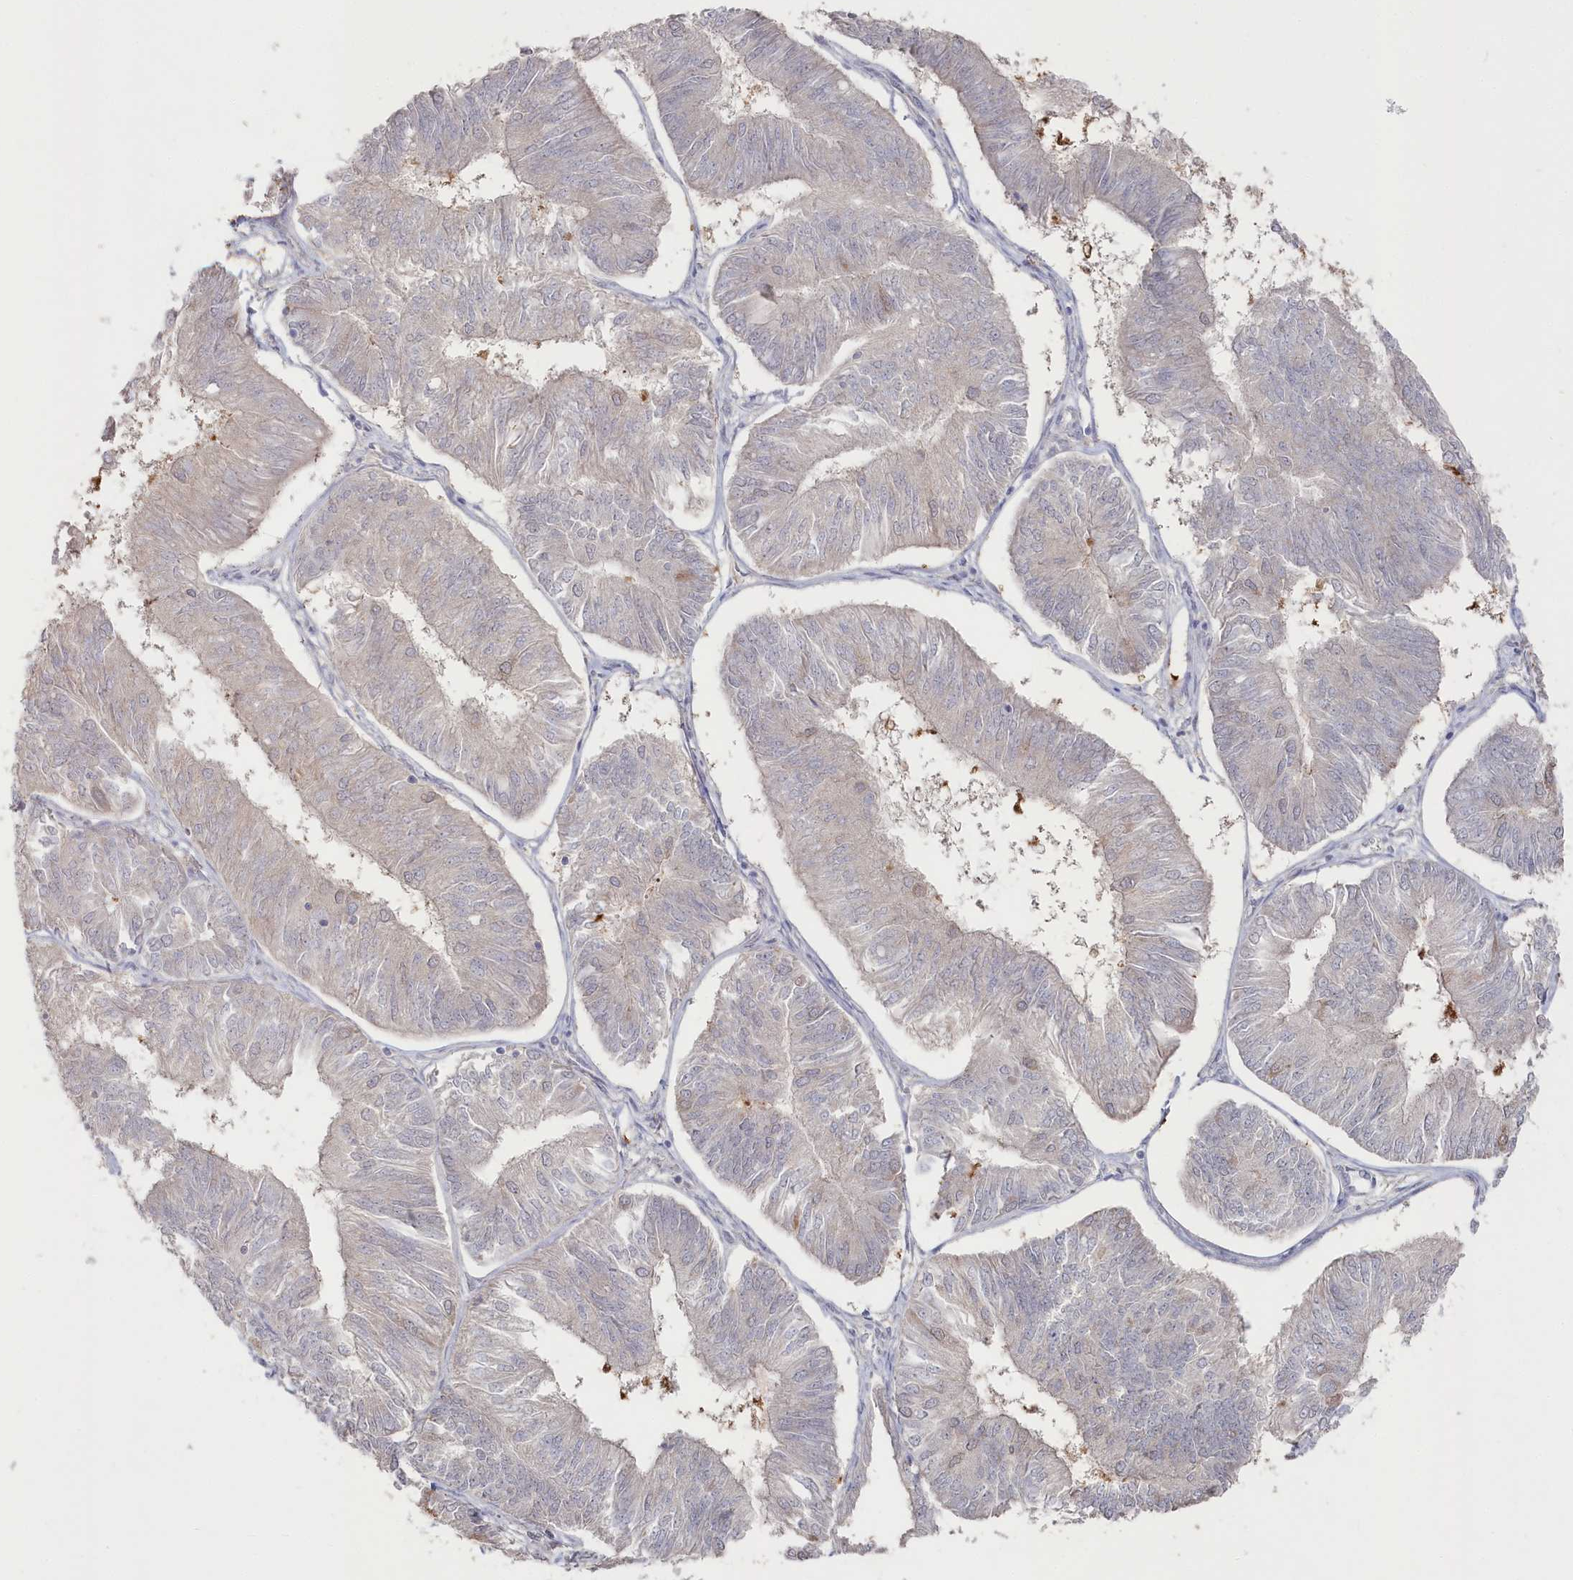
{"staining": {"intensity": "negative", "quantity": "none", "location": "none"}, "tissue": "endometrial cancer", "cell_type": "Tumor cells", "image_type": "cancer", "snomed": [{"axis": "morphology", "description": "Adenocarcinoma, NOS"}, {"axis": "topography", "description": "Endometrium"}], "caption": "IHC image of endometrial cancer stained for a protein (brown), which reveals no expression in tumor cells.", "gene": "TGFBRAP1", "patient": {"sex": "female", "age": 58}}